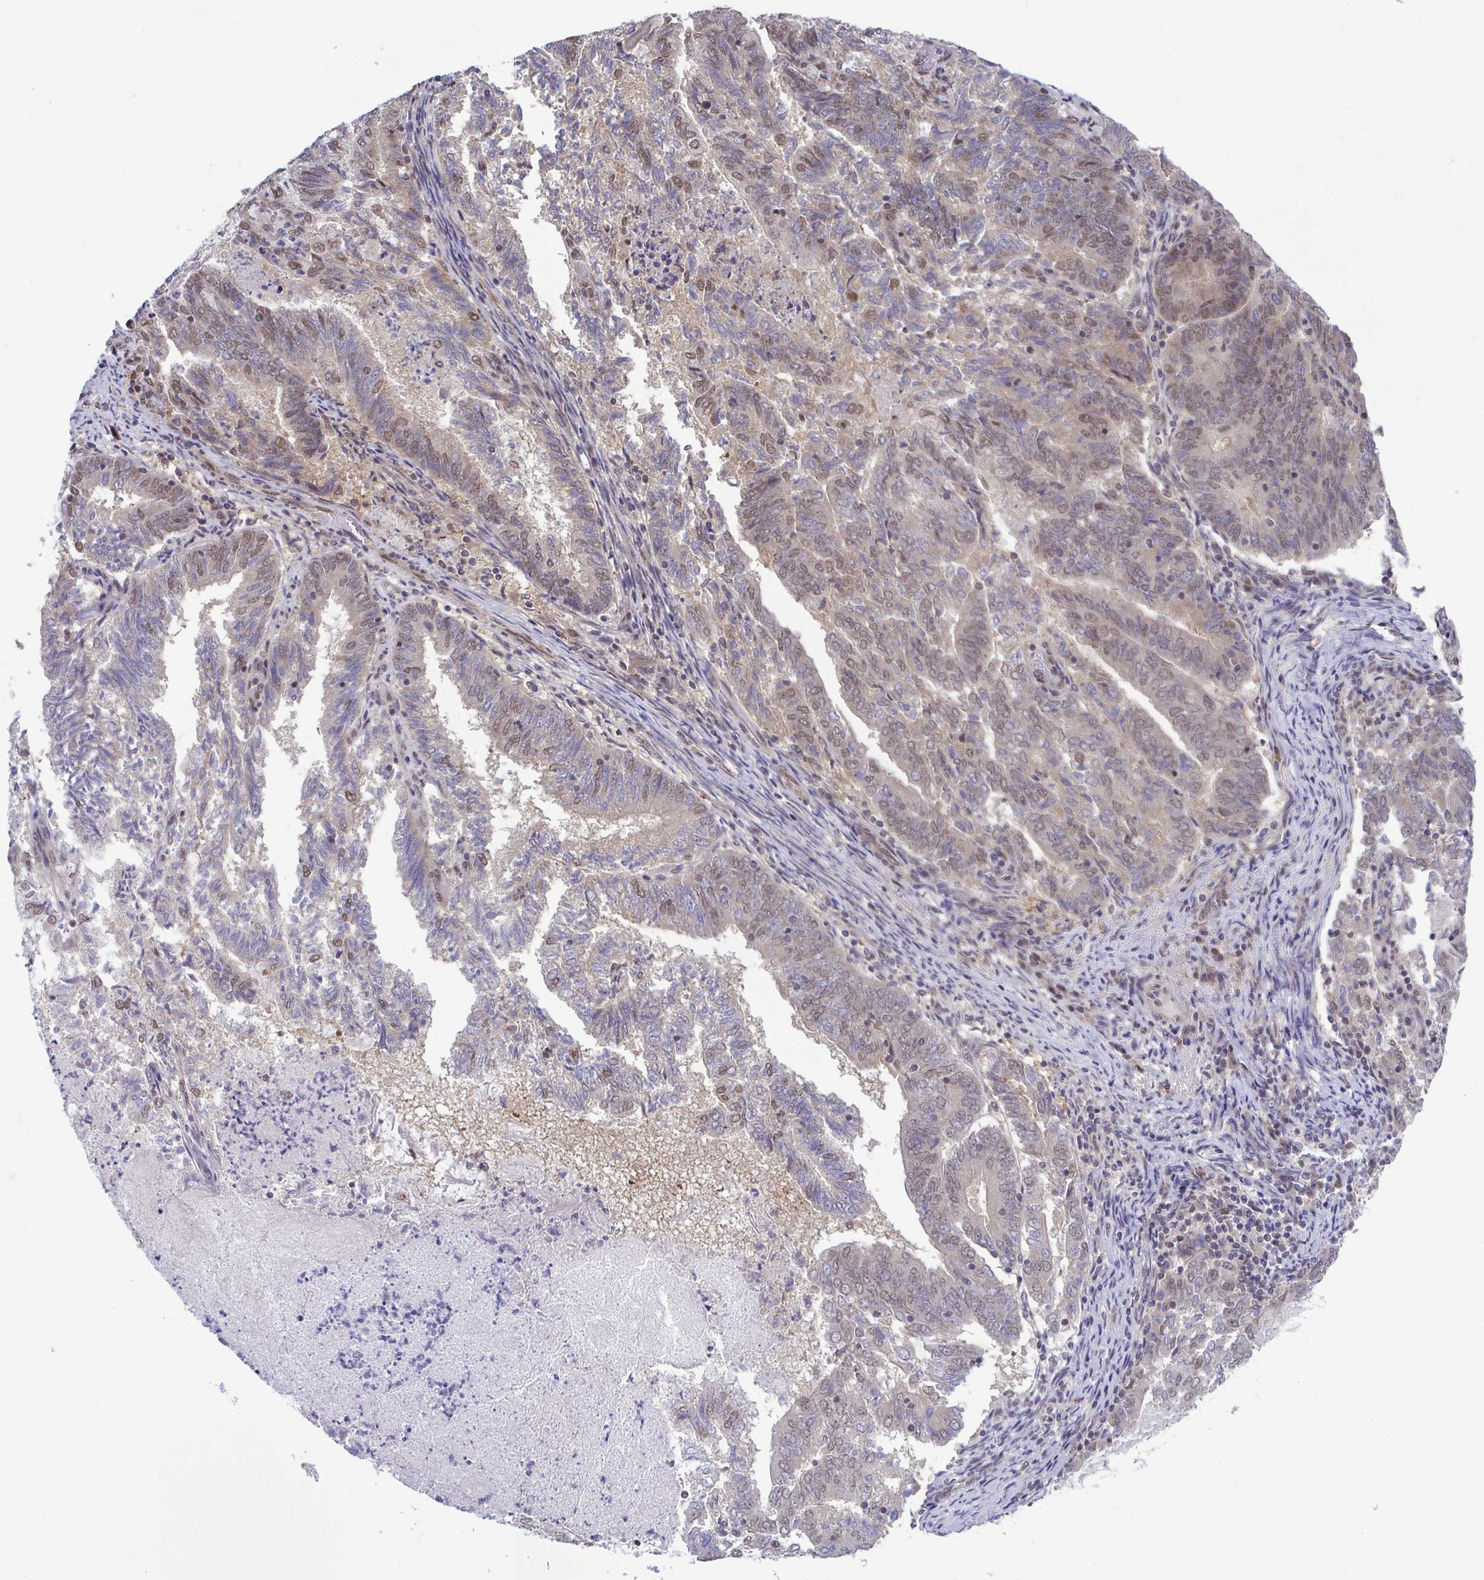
{"staining": {"intensity": "weak", "quantity": "25%-75%", "location": "nuclear"}, "tissue": "endometrial cancer", "cell_type": "Tumor cells", "image_type": "cancer", "snomed": [{"axis": "morphology", "description": "Adenocarcinoma, NOS"}, {"axis": "topography", "description": "Endometrium"}], "caption": "Immunohistochemistry (IHC) photomicrograph of human endometrial adenocarcinoma stained for a protein (brown), which exhibits low levels of weak nuclear staining in approximately 25%-75% of tumor cells.", "gene": "C9orf64", "patient": {"sex": "female", "age": 80}}